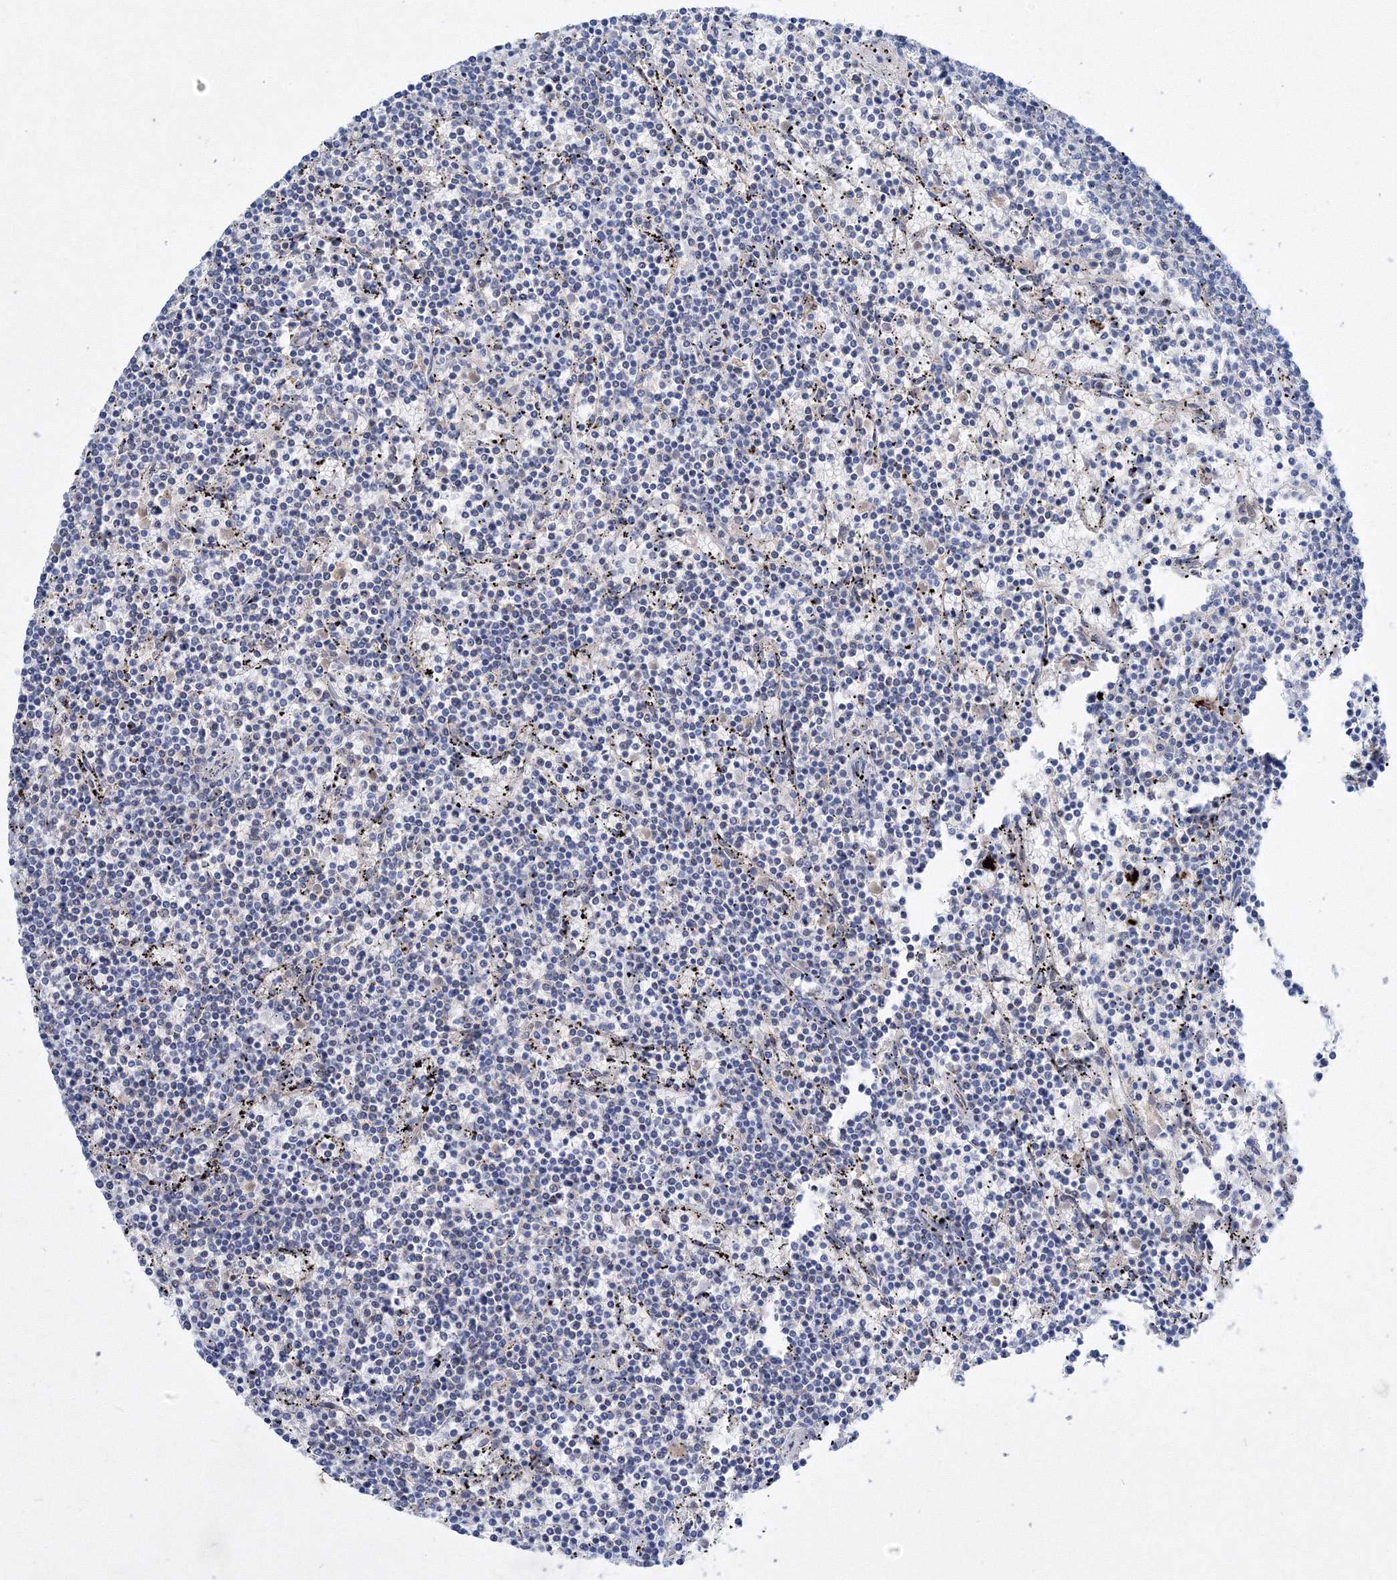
{"staining": {"intensity": "negative", "quantity": "none", "location": "none"}, "tissue": "lymphoma", "cell_type": "Tumor cells", "image_type": "cancer", "snomed": [{"axis": "morphology", "description": "Malignant lymphoma, non-Hodgkin's type, Low grade"}, {"axis": "topography", "description": "Spleen"}], "caption": "This photomicrograph is of lymphoma stained with immunohistochemistry (IHC) to label a protein in brown with the nuclei are counter-stained blue. There is no positivity in tumor cells.", "gene": "TANC1", "patient": {"sex": "female", "age": 50}}